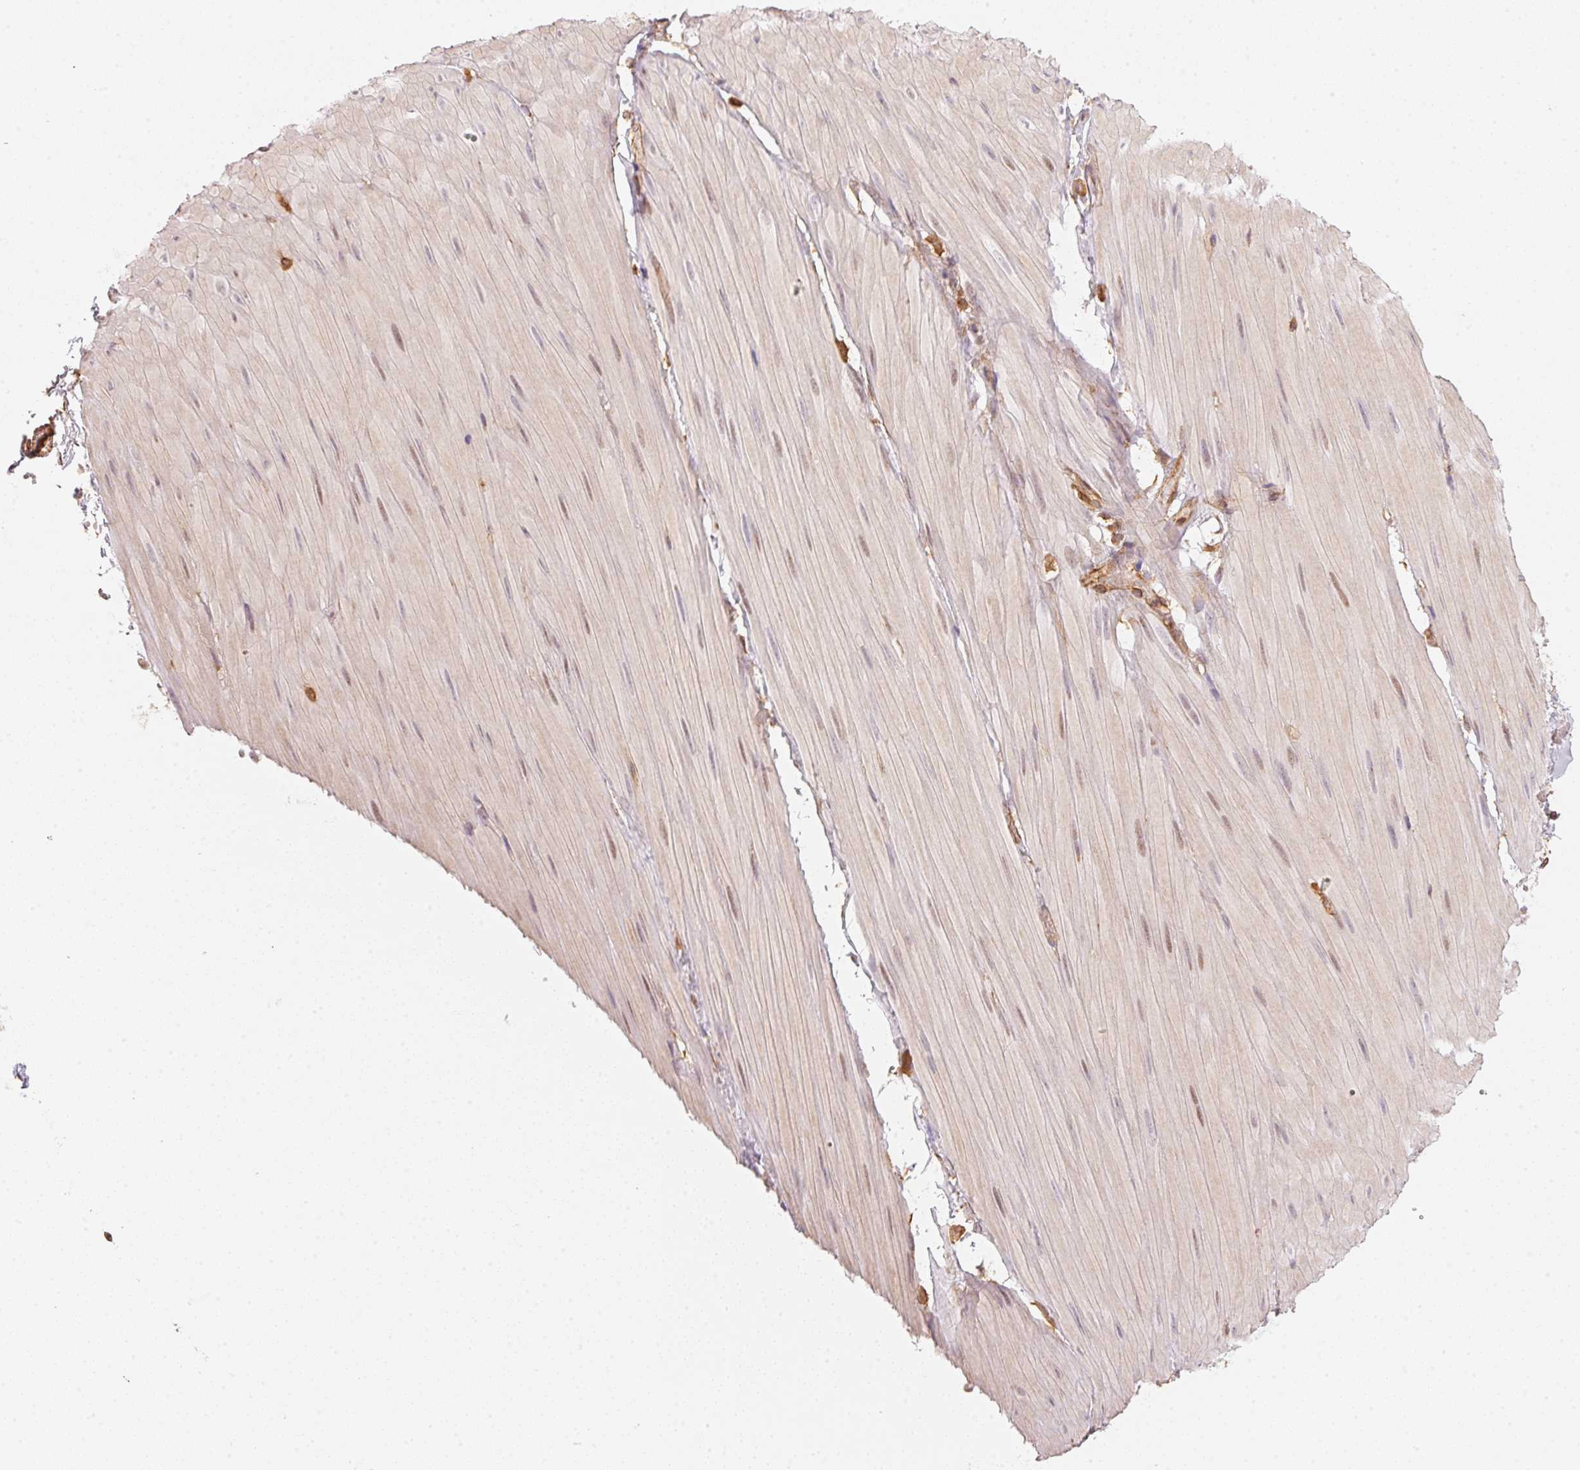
{"staining": {"intensity": "moderate", "quantity": ">75%", "location": "cytoplasmic/membranous"}, "tissue": "adipose tissue", "cell_type": "Adipocytes", "image_type": "normal", "snomed": [{"axis": "morphology", "description": "Normal tissue, NOS"}, {"axis": "topography", "description": "Smooth muscle"}, {"axis": "topography", "description": "Peripheral nerve tissue"}], "caption": "Adipose tissue stained with DAB immunohistochemistry (IHC) demonstrates medium levels of moderate cytoplasmic/membranous positivity in approximately >75% of adipocytes. (Stains: DAB (3,3'-diaminobenzidine) in brown, nuclei in blue, Microscopy: brightfield microscopy at high magnification).", "gene": "FOXR2", "patient": {"sex": "male", "age": 58}}